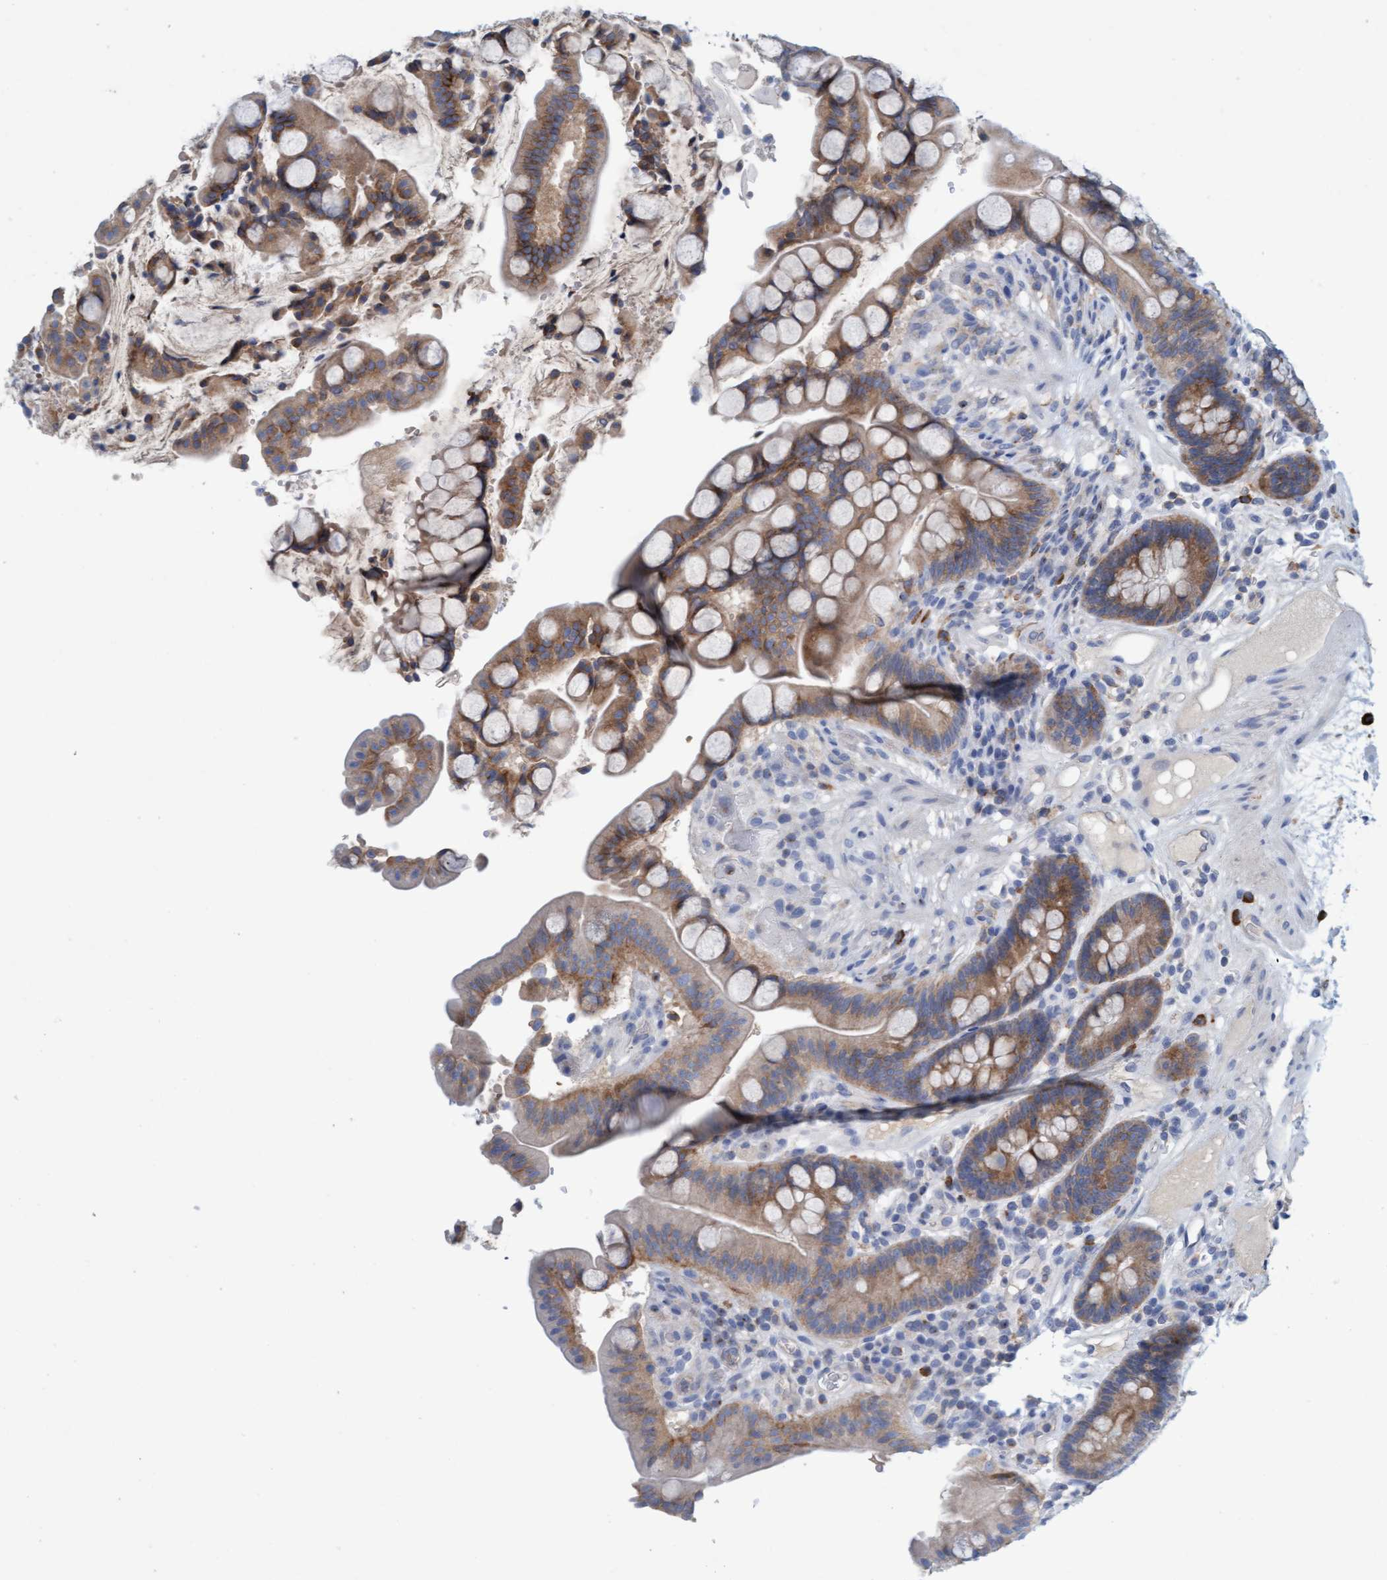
{"staining": {"intensity": "negative", "quantity": "none", "location": "none"}, "tissue": "colon", "cell_type": "Endothelial cells", "image_type": "normal", "snomed": [{"axis": "morphology", "description": "Normal tissue, NOS"}, {"axis": "topography", "description": "Colon"}], "caption": "A high-resolution image shows IHC staining of benign colon, which exhibits no significant expression in endothelial cells.", "gene": "SIGIRR", "patient": {"sex": "male", "age": 73}}